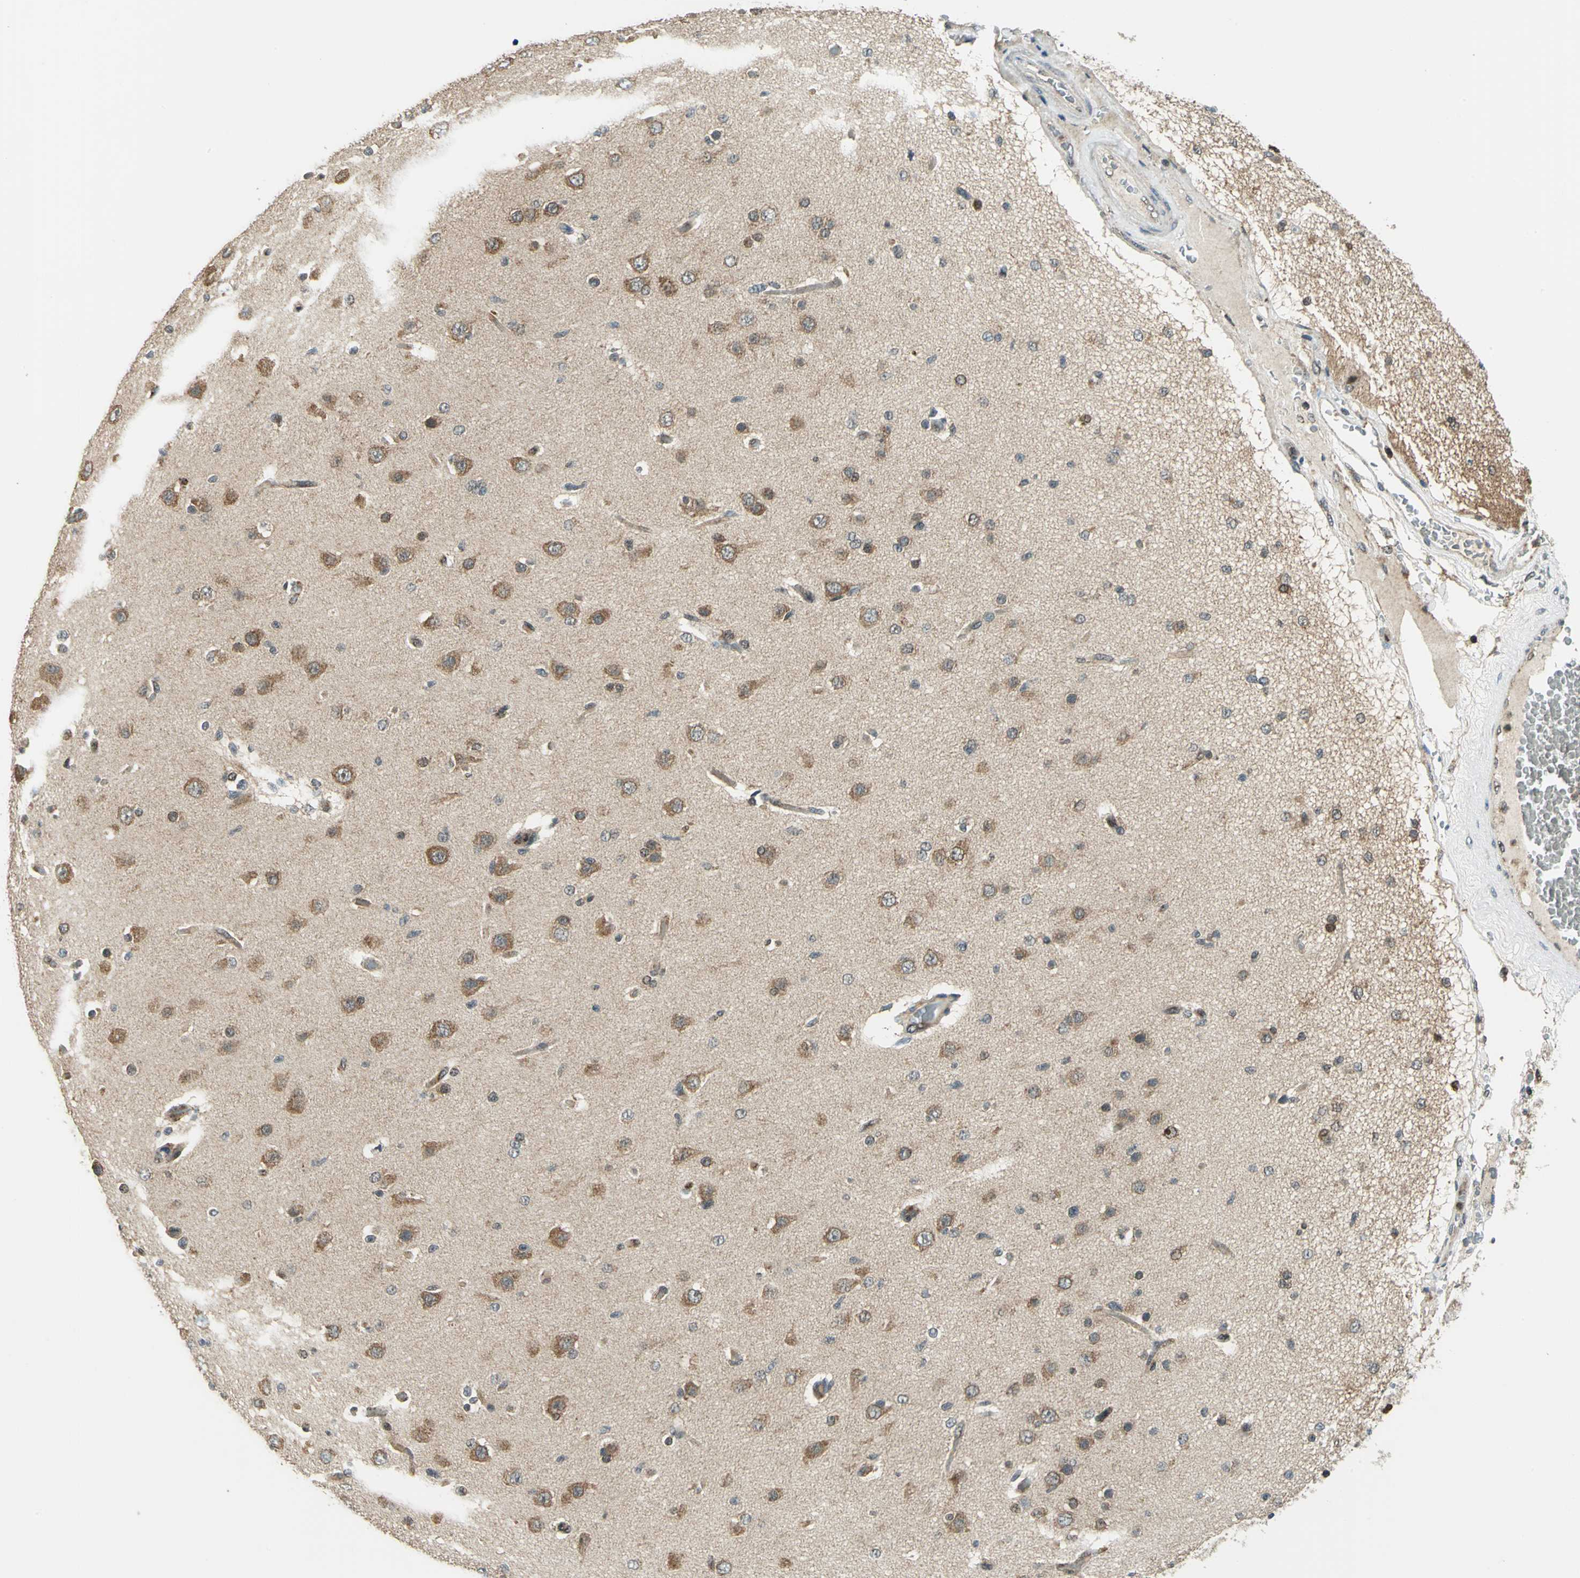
{"staining": {"intensity": "moderate", "quantity": ">75%", "location": "cytoplasmic/membranous"}, "tissue": "glioma", "cell_type": "Tumor cells", "image_type": "cancer", "snomed": [{"axis": "morphology", "description": "Glioma, malignant, High grade"}, {"axis": "topography", "description": "Brain"}], "caption": "Malignant high-grade glioma tissue exhibits moderate cytoplasmic/membranous positivity in approximately >75% of tumor cells, visualized by immunohistochemistry. (DAB IHC with brightfield microscopy, high magnification).", "gene": "NUDT2", "patient": {"sex": "male", "age": 33}}